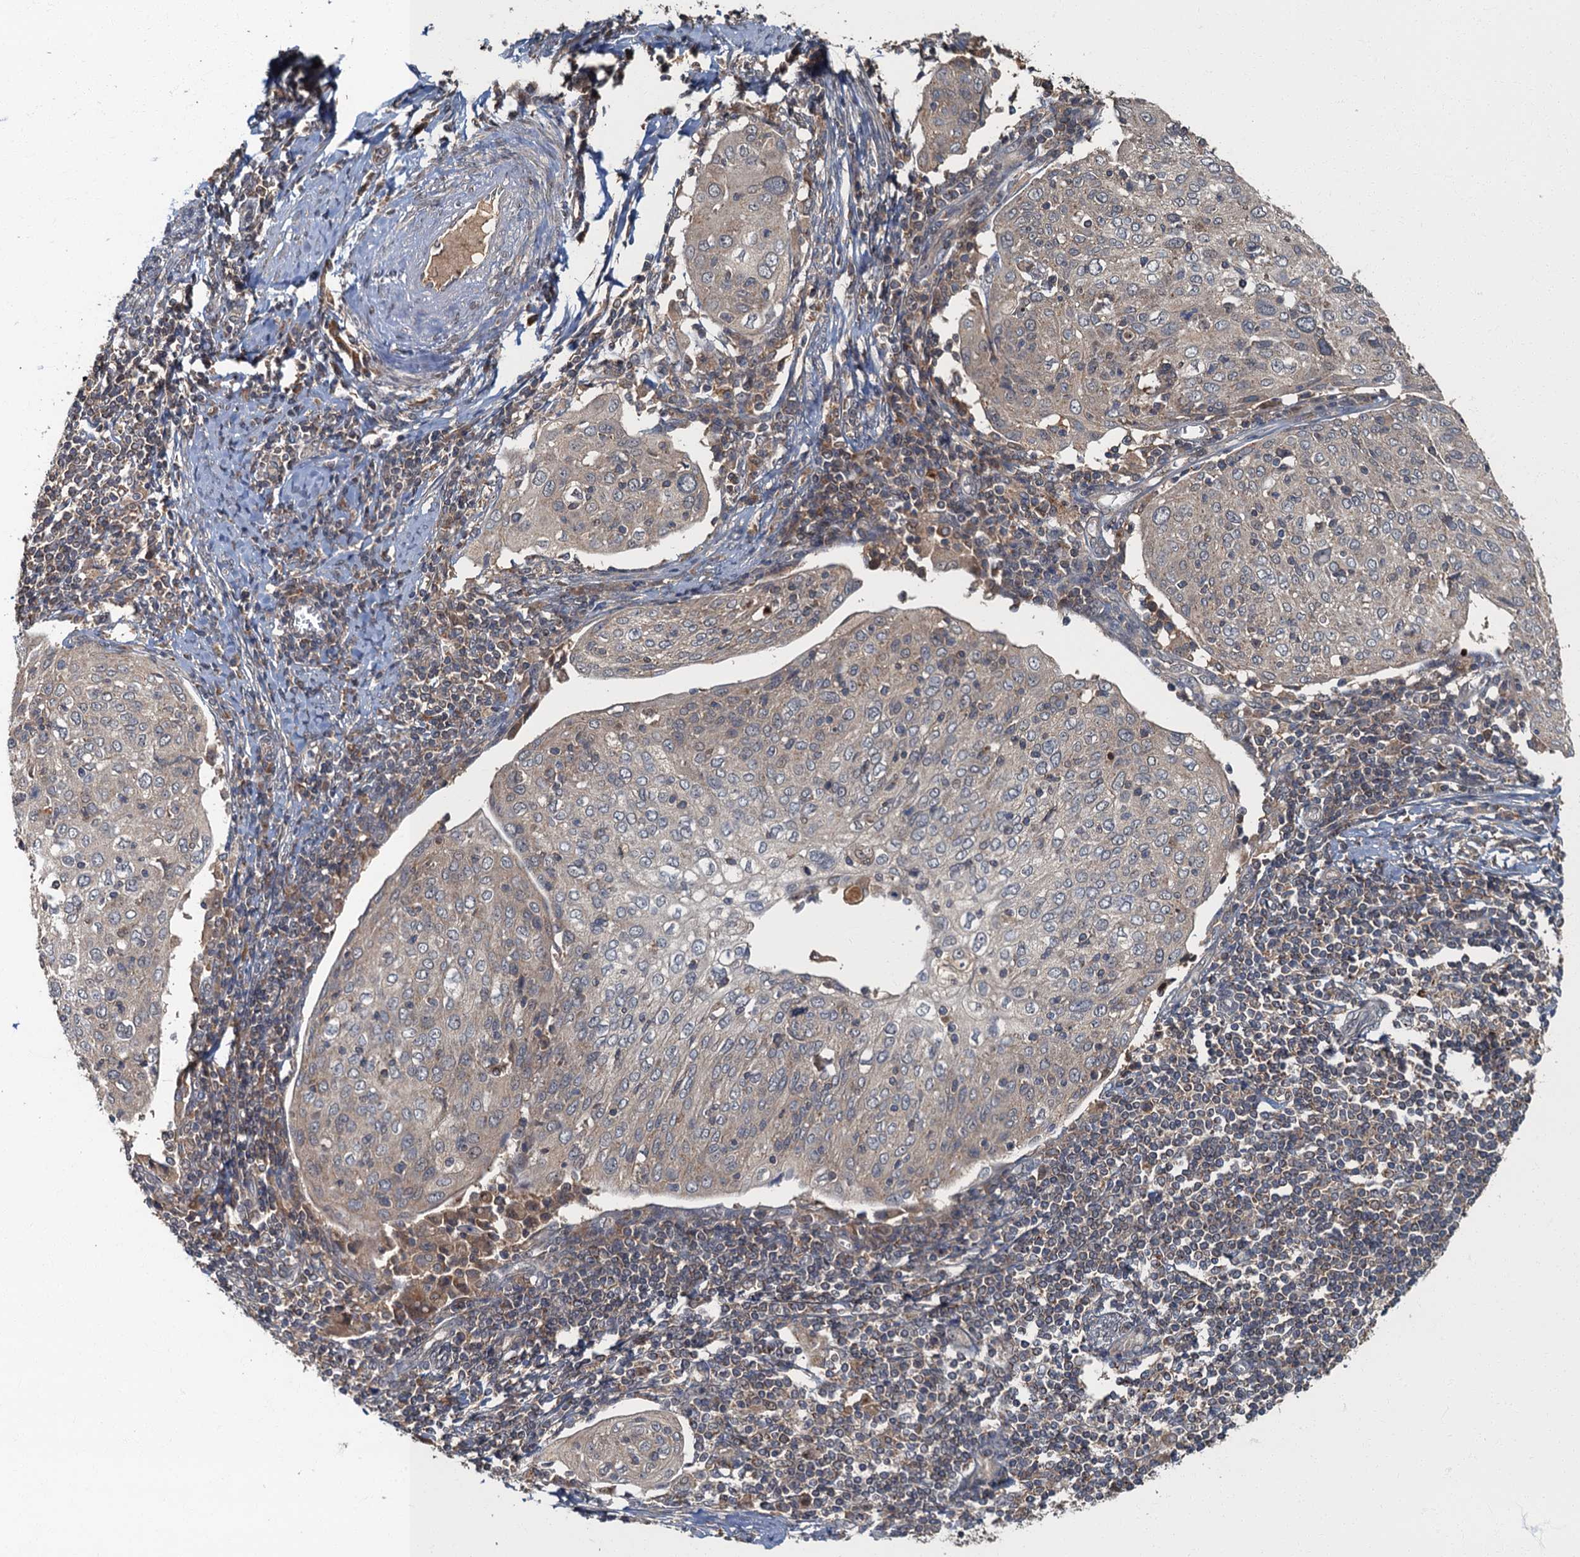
{"staining": {"intensity": "negative", "quantity": "none", "location": "none"}, "tissue": "cervical cancer", "cell_type": "Tumor cells", "image_type": "cancer", "snomed": [{"axis": "morphology", "description": "Squamous cell carcinoma, NOS"}, {"axis": "topography", "description": "Cervix"}], "caption": "Tumor cells show no significant expression in cervical squamous cell carcinoma.", "gene": "WDCP", "patient": {"sex": "female", "age": 67}}